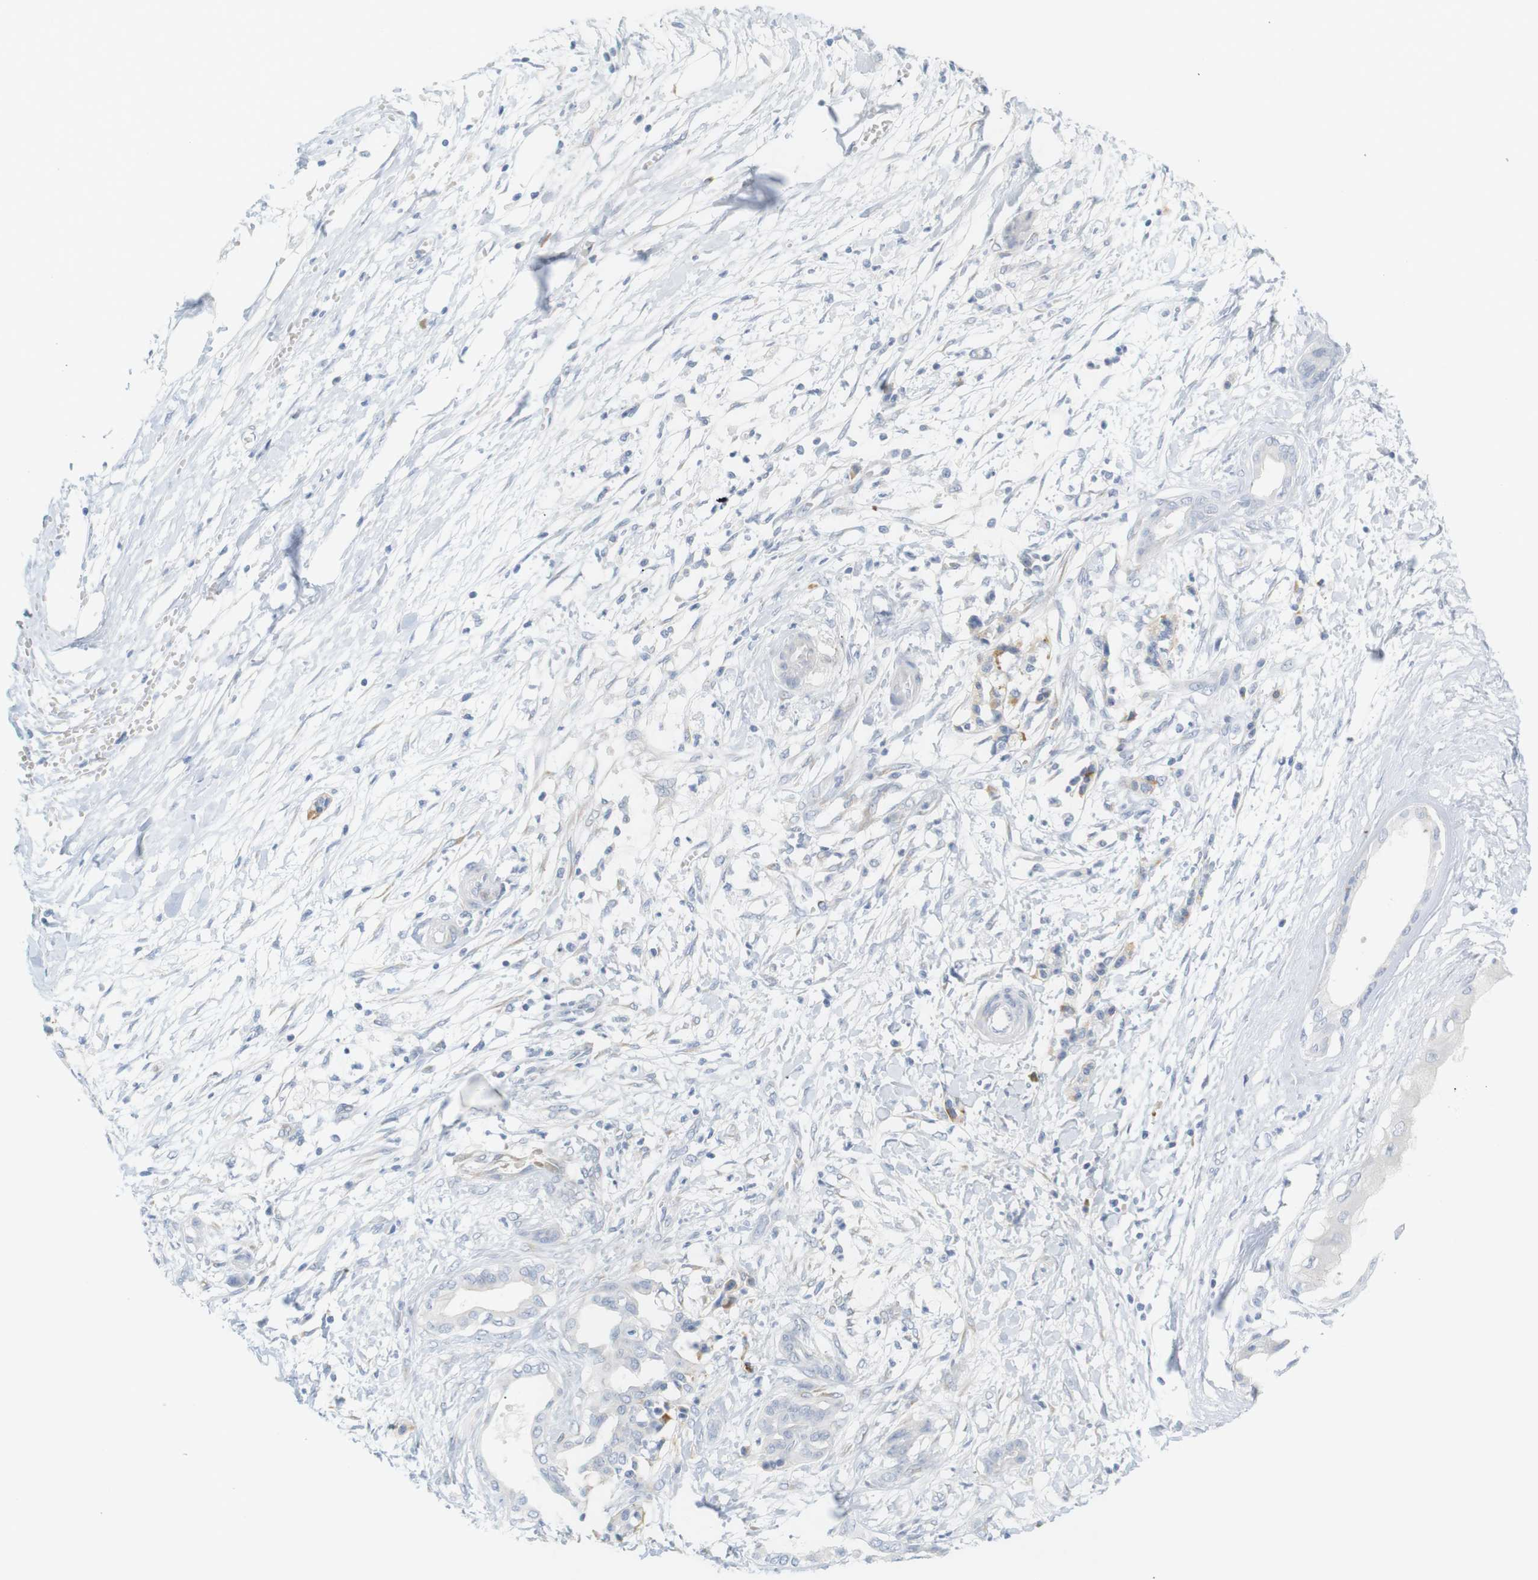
{"staining": {"intensity": "negative", "quantity": "none", "location": "none"}, "tissue": "pancreatic cancer", "cell_type": "Tumor cells", "image_type": "cancer", "snomed": [{"axis": "morphology", "description": "Adenocarcinoma, NOS"}, {"axis": "topography", "description": "Pancreas"}], "caption": "This is an IHC micrograph of pancreatic cancer. There is no expression in tumor cells.", "gene": "RGS9", "patient": {"sex": "male", "age": 56}}